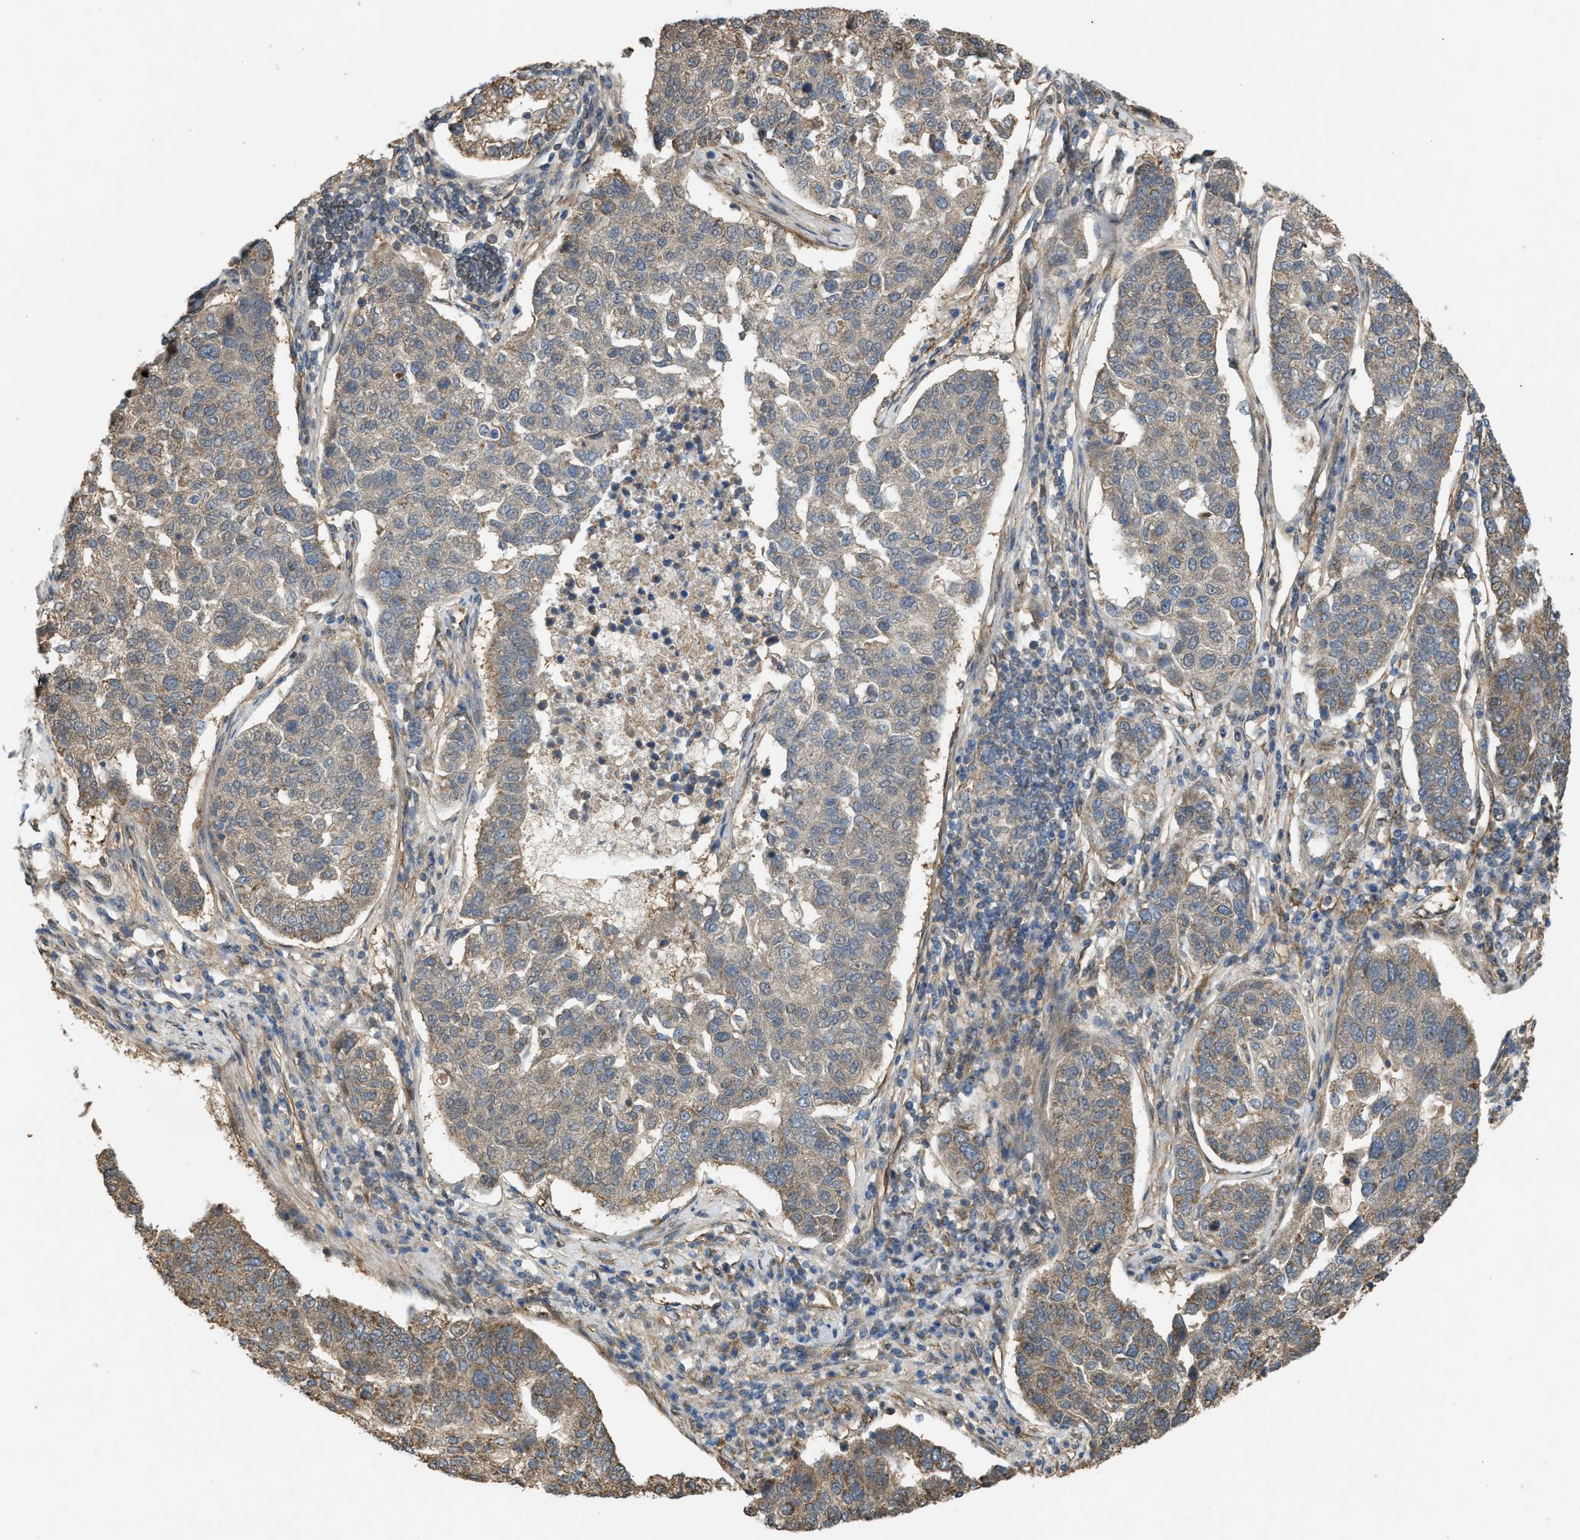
{"staining": {"intensity": "weak", "quantity": "<25%", "location": "cytoplasmic/membranous"}, "tissue": "pancreatic cancer", "cell_type": "Tumor cells", "image_type": "cancer", "snomed": [{"axis": "morphology", "description": "Adenocarcinoma, NOS"}, {"axis": "topography", "description": "Pancreas"}], "caption": "Tumor cells are negative for brown protein staining in pancreatic adenocarcinoma.", "gene": "BAG3", "patient": {"sex": "female", "age": 61}}